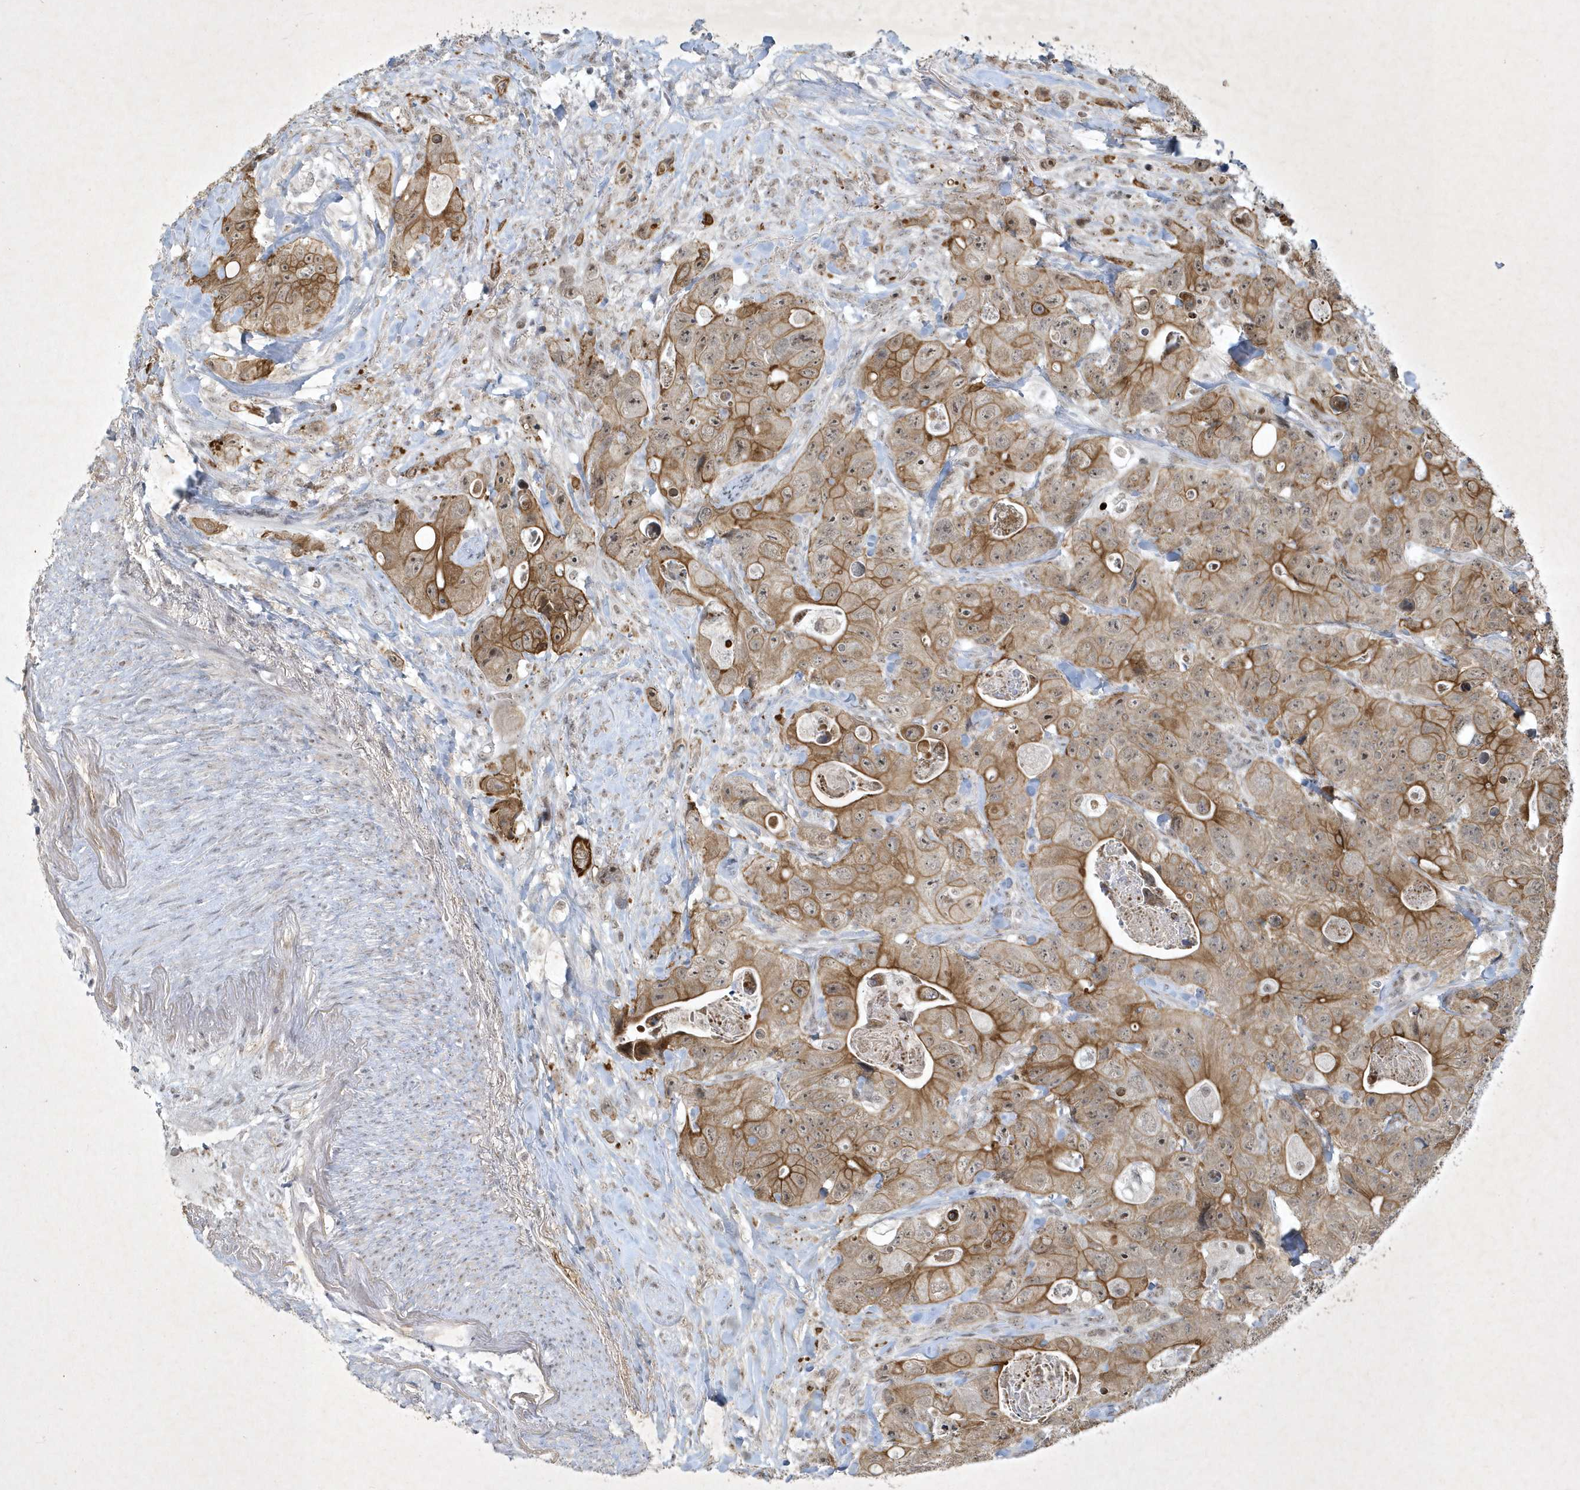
{"staining": {"intensity": "strong", "quantity": ">75%", "location": "cytoplasmic/membranous"}, "tissue": "colorectal cancer", "cell_type": "Tumor cells", "image_type": "cancer", "snomed": [{"axis": "morphology", "description": "Adenocarcinoma, NOS"}, {"axis": "topography", "description": "Colon"}], "caption": "Colorectal cancer was stained to show a protein in brown. There is high levels of strong cytoplasmic/membranous staining in about >75% of tumor cells. Using DAB (brown) and hematoxylin (blue) stains, captured at high magnification using brightfield microscopy.", "gene": "ZBTB9", "patient": {"sex": "female", "age": 46}}